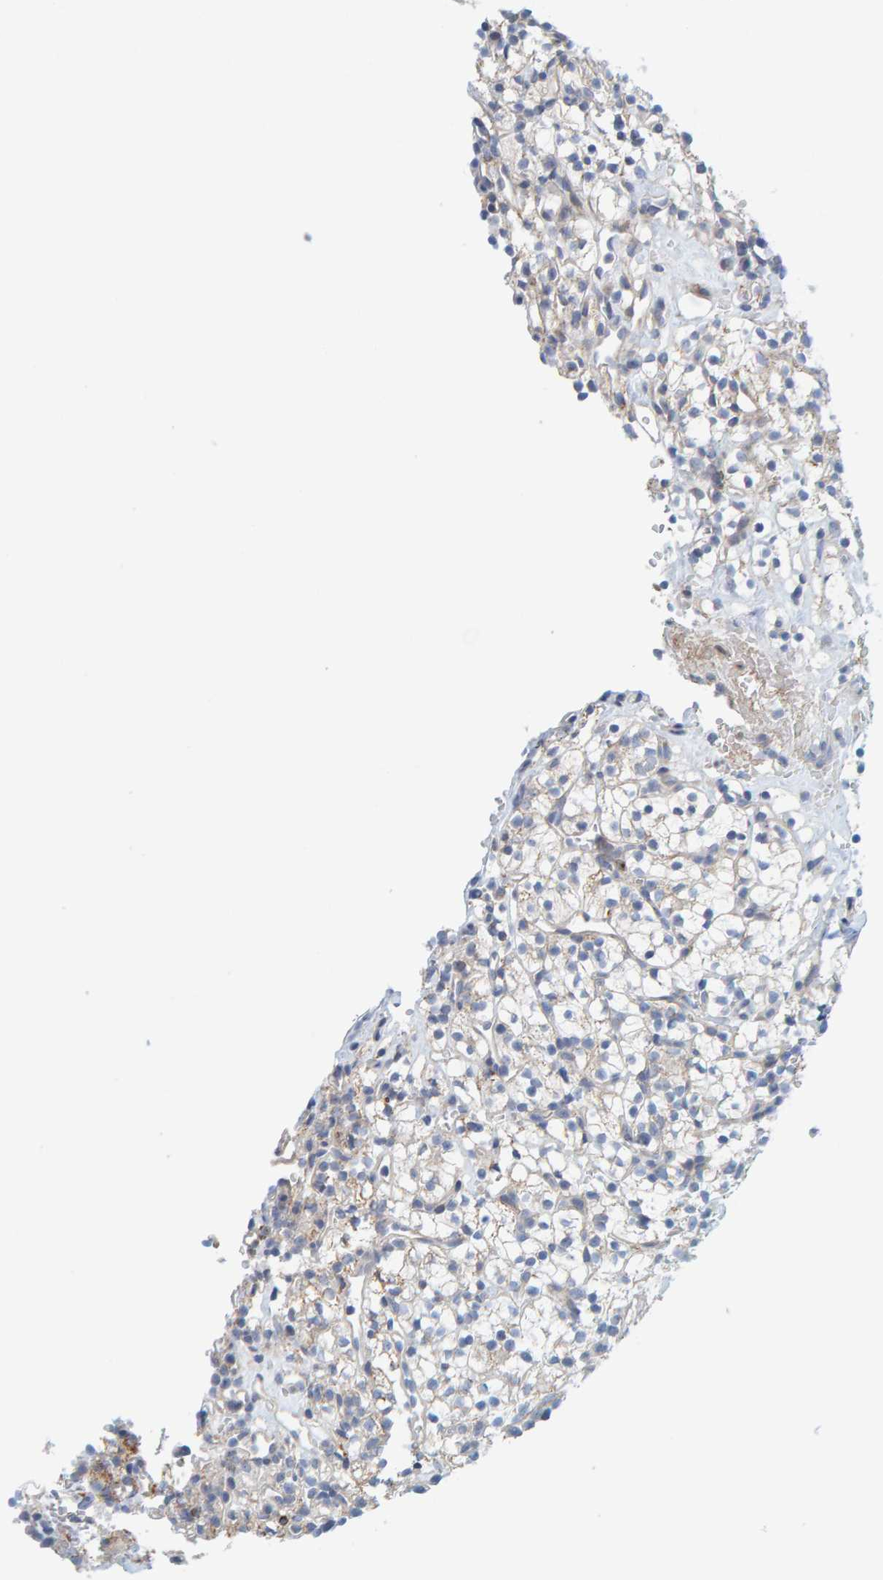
{"staining": {"intensity": "weak", "quantity": "25%-75%", "location": "cytoplasmic/membranous"}, "tissue": "renal cancer", "cell_type": "Tumor cells", "image_type": "cancer", "snomed": [{"axis": "morphology", "description": "Adenocarcinoma, NOS"}, {"axis": "topography", "description": "Kidney"}], "caption": "Tumor cells reveal weak cytoplasmic/membranous expression in approximately 25%-75% of cells in renal cancer. Using DAB (3,3'-diaminobenzidine) (brown) and hematoxylin (blue) stains, captured at high magnification using brightfield microscopy.", "gene": "ZC3H3", "patient": {"sex": "female", "age": 57}}